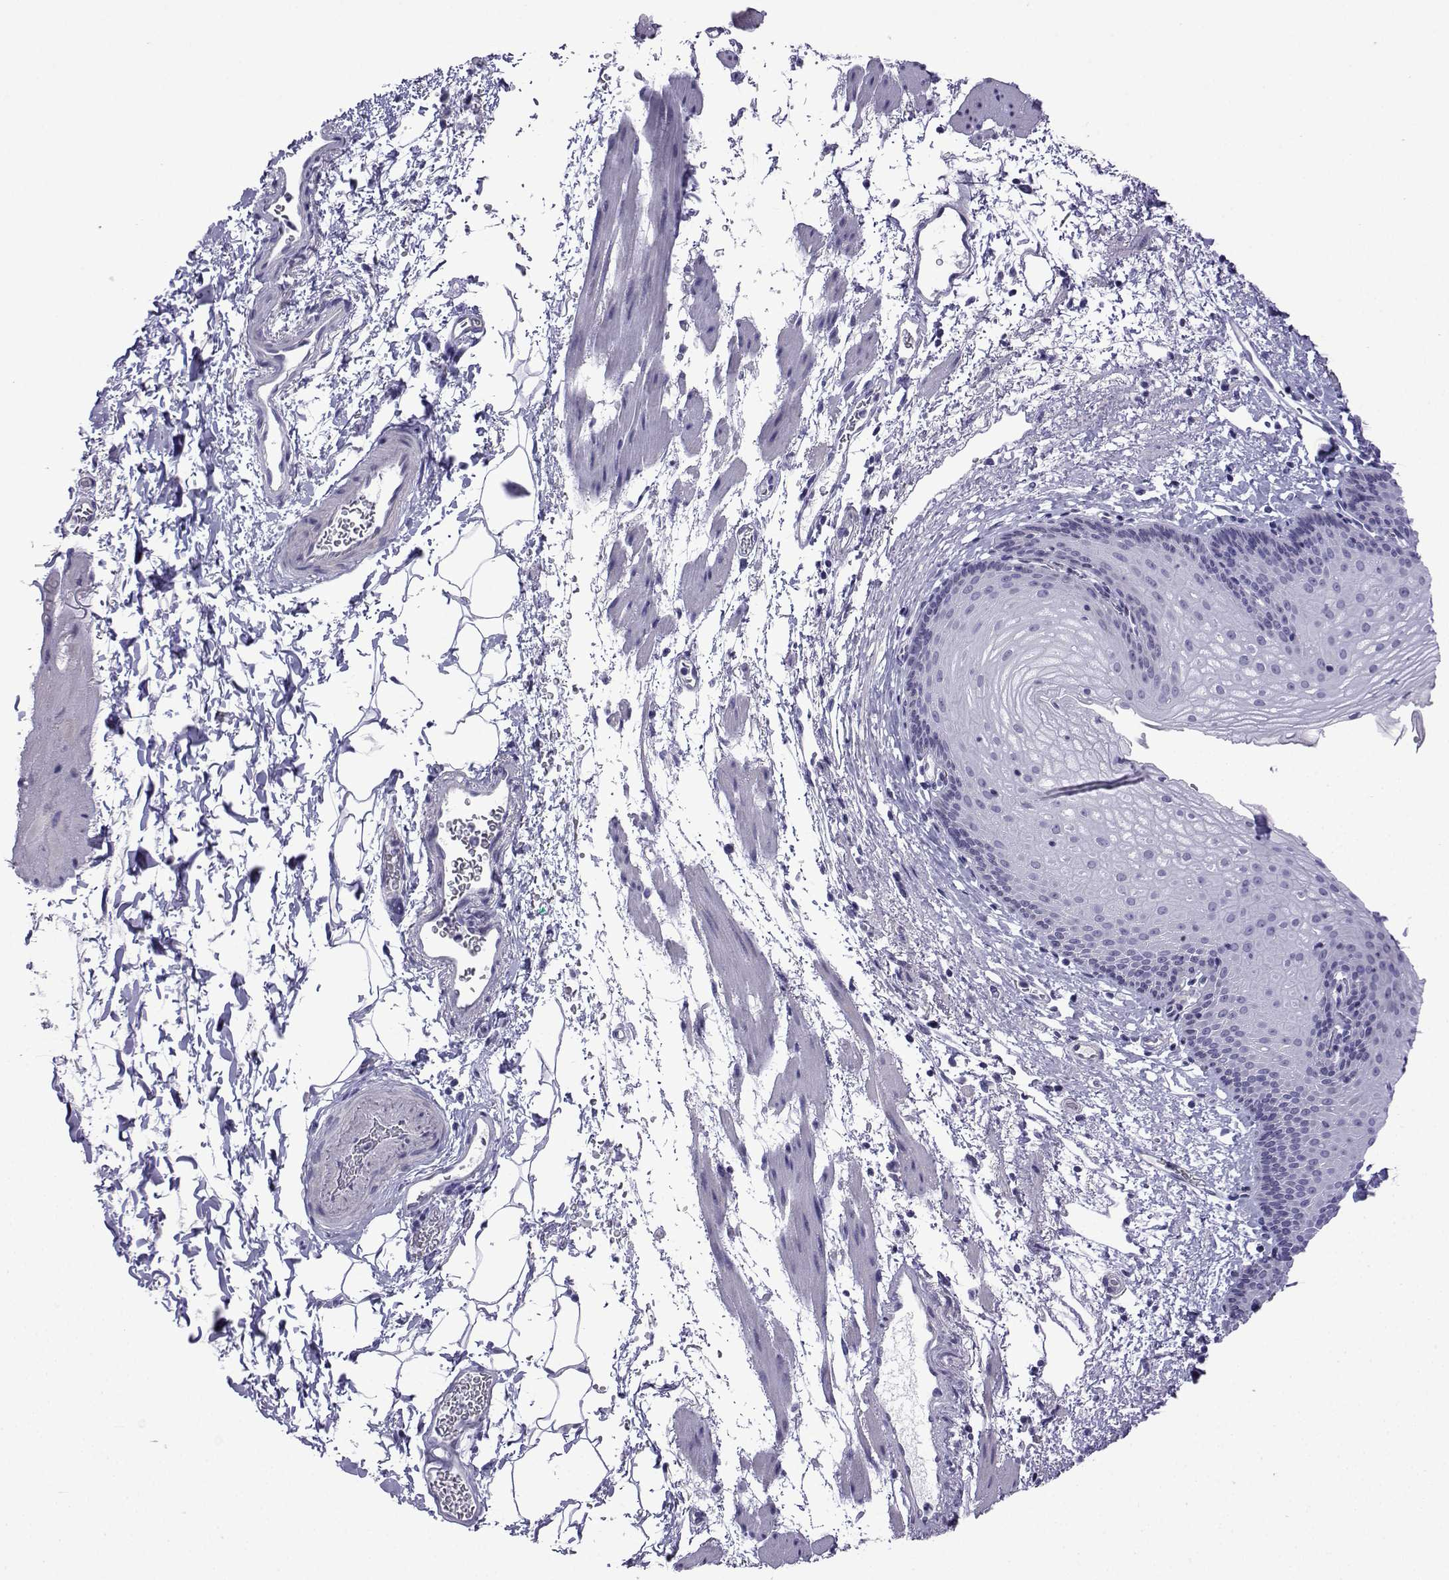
{"staining": {"intensity": "negative", "quantity": "none", "location": "none"}, "tissue": "esophagus", "cell_type": "Squamous epithelial cells", "image_type": "normal", "snomed": [{"axis": "morphology", "description": "Normal tissue, NOS"}, {"axis": "topography", "description": "Esophagus"}], "caption": "The immunohistochemistry (IHC) histopathology image has no significant positivity in squamous epithelial cells of esophagus.", "gene": "CFAP70", "patient": {"sex": "female", "age": 64}}